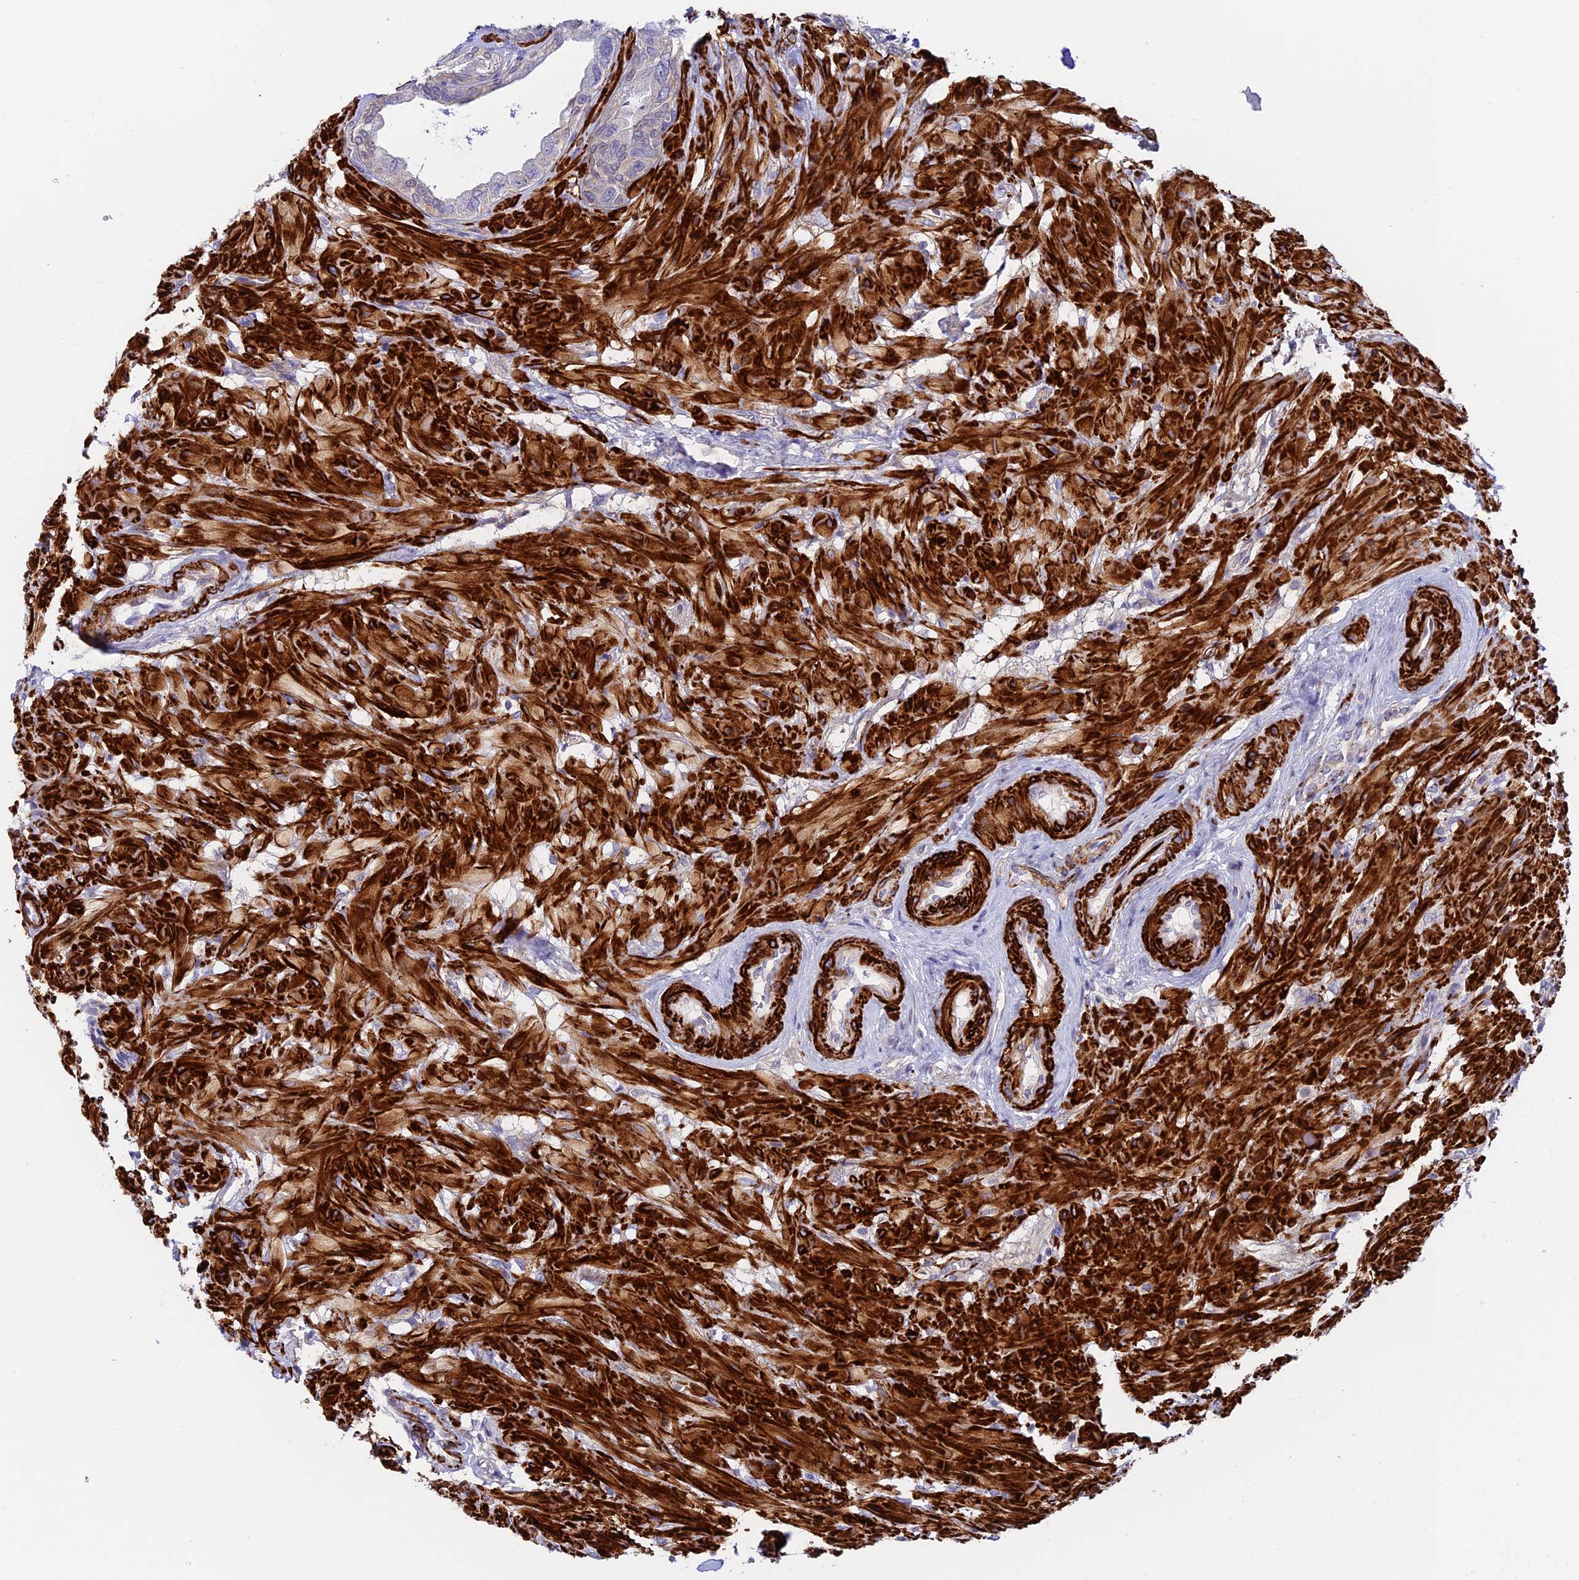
{"staining": {"intensity": "weak", "quantity": "<25%", "location": "cytoplasmic/membranous"}, "tissue": "seminal vesicle", "cell_type": "Glandular cells", "image_type": "normal", "snomed": [{"axis": "morphology", "description": "Normal tissue, NOS"}, {"axis": "topography", "description": "Seminal veicle"}], "caption": "This is an IHC photomicrograph of benign seminal vesicle. There is no staining in glandular cells.", "gene": "ANKRD50", "patient": {"sex": "male", "age": 63}}